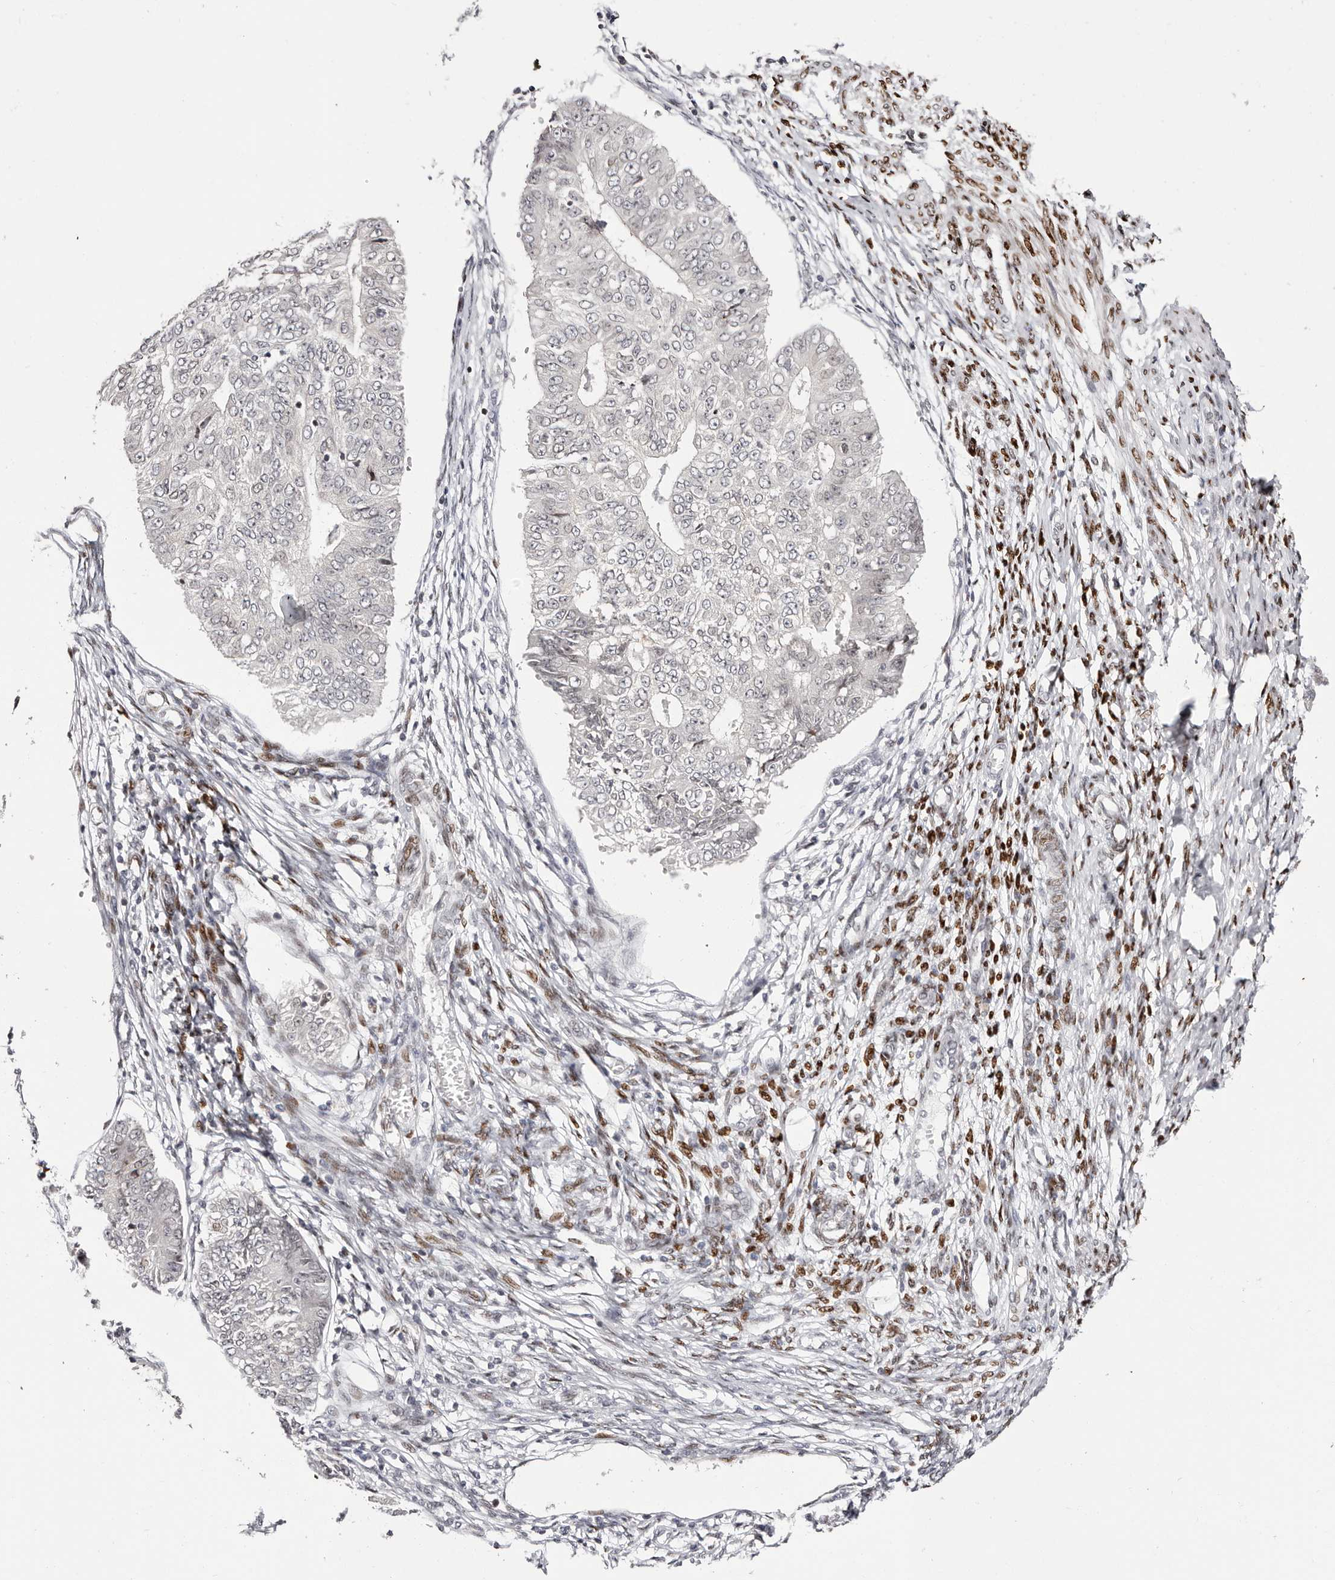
{"staining": {"intensity": "negative", "quantity": "none", "location": "none"}, "tissue": "endometrial cancer", "cell_type": "Tumor cells", "image_type": "cancer", "snomed": [{"axis": "morphology", "description": "Adenocarcinoma, NOS"}, {"axis": "topography", "description": "Endometrium"}], "caption": "Tumor cells are negative for brown protein staining in endometrial cancer. Nuclei are stained in blue.", "gene": "NUP153", "patient": {"sex": "female", "age": 32}}